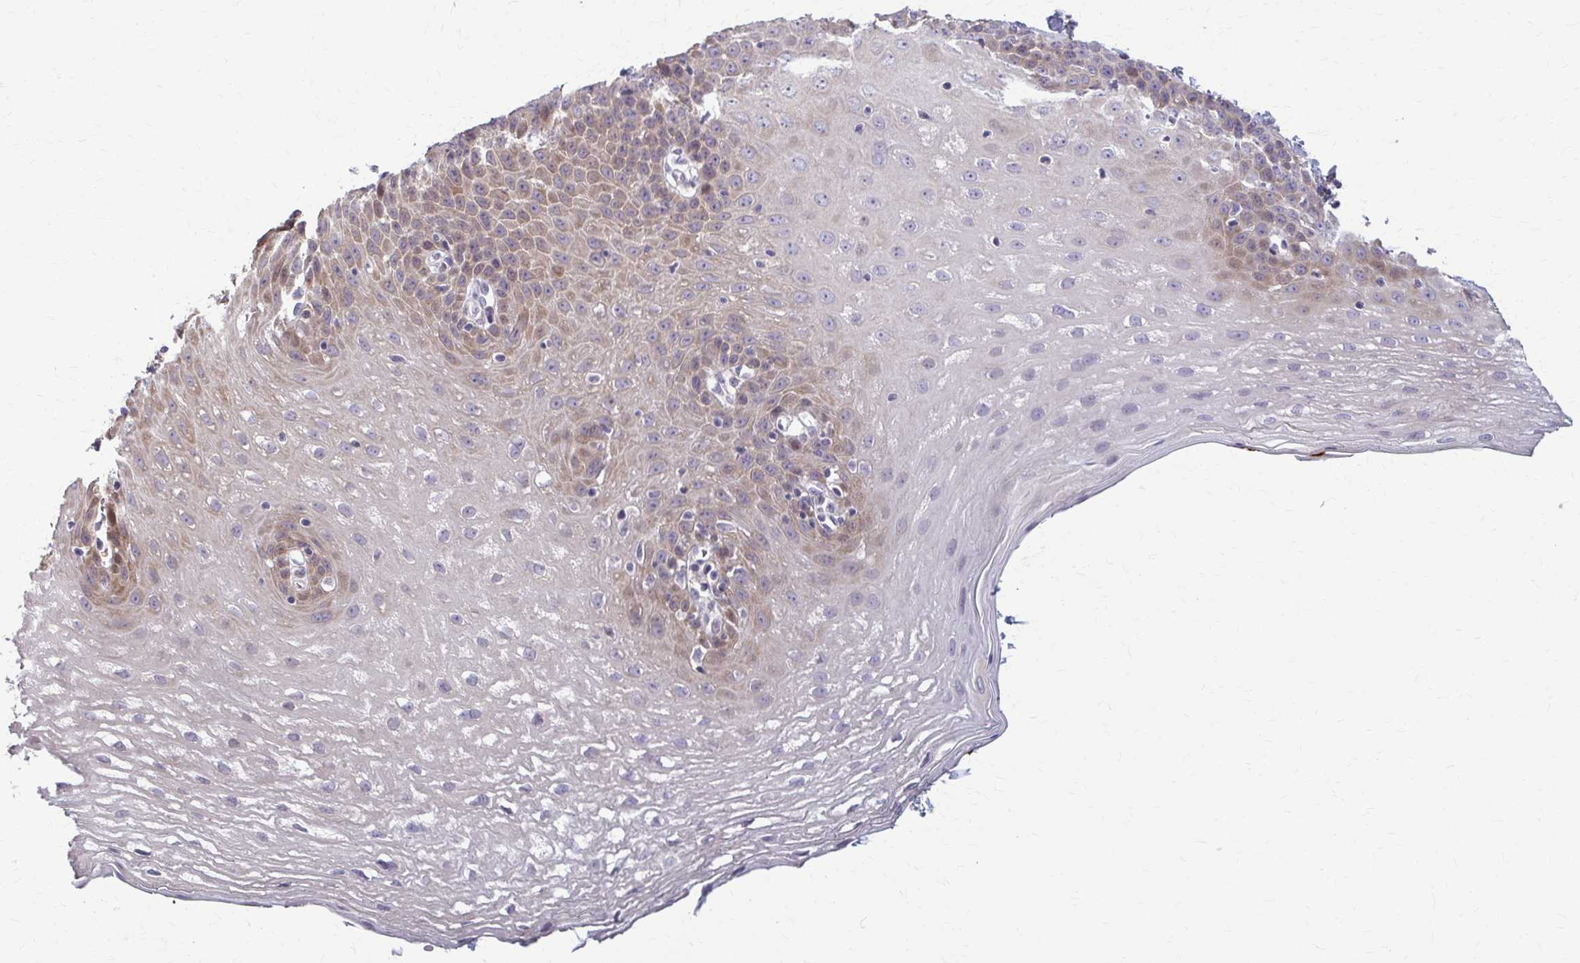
{"staining": {"intensity": "weak", "quantity": "25%-75%", "location": "cytoplasmic/membranous"}, "tissue": "esophagus", "cell_type": "Squamous epithelial cells", "image_type": "normal", "snomed": [{"axis": "morphology", "description": "Normal tissue, NOS"}, {"axis": "topography", "description": "Esophagus"}], "caption": "DAB immunohistochemical staining of unremarkable human esophagus shows weak cytoplasmic/membranous protein positivity in about 25%-75% of squamous epithelial cells.", "gene": "ZNF34", "patient": {"sex": "female", "age": 81}}